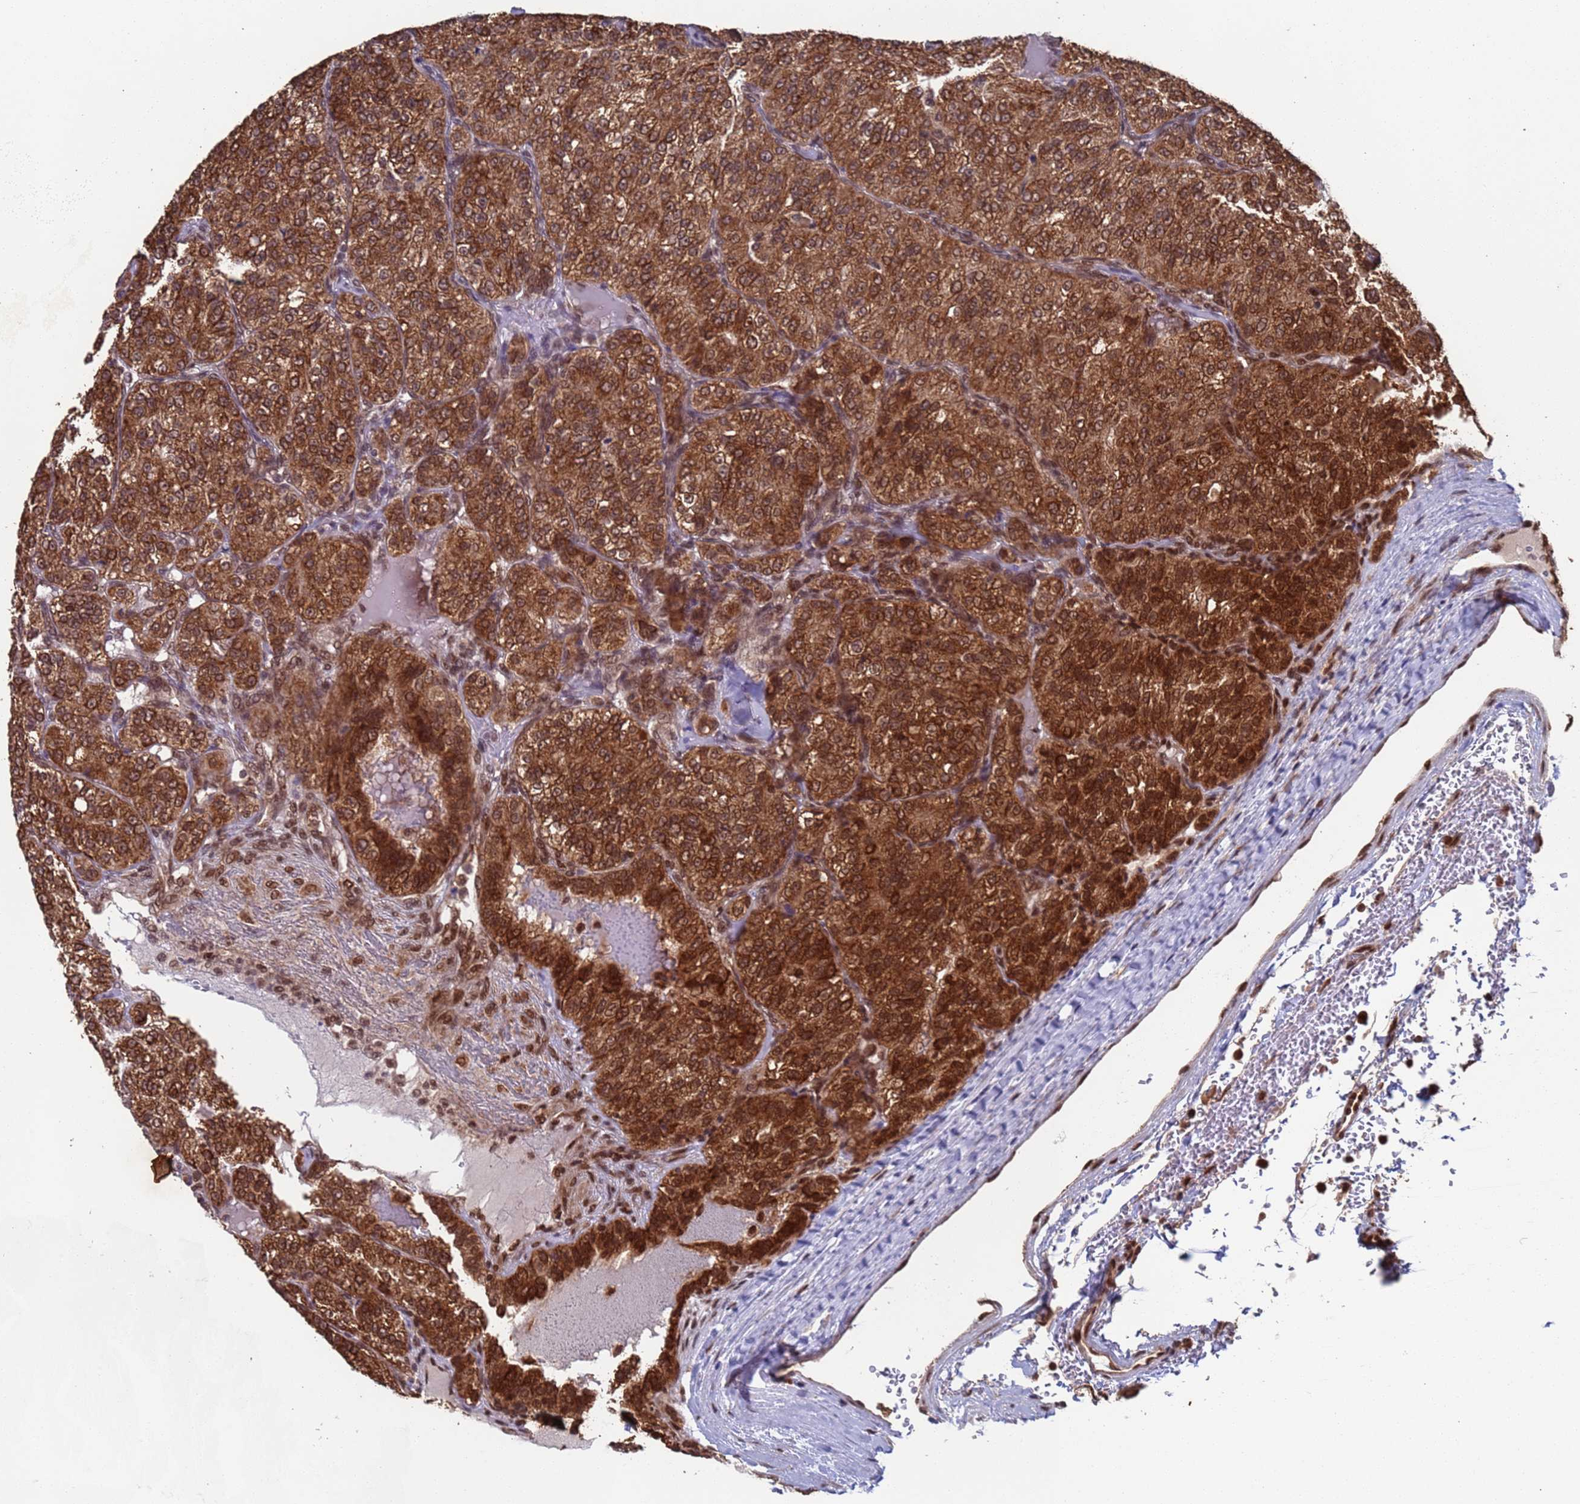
{"staining": {"intensity": "strong", "quantity": ">75%", "location": "cytoplasmic/membranous"}, "tissue": "renal cancer", "cell_type": "Tumor cells", "image_type": "cancer", "snomed": [{"axis": "morphology", "description": "Adenocarcinoma, NOS"}, {"axis": "topography", "description": "Kidney"}], "caption": "Renal cancer (adenocarcinoma) was stained to show a protein in brown. There is high levels of strong cytoplasmic/membranous positivity in approximately >75% of tumor cells. Using DAB (3,3'-diaminobenzidine) (brown) and hematoxylin (blue) stains, captured at high magnification using brightfield microscopy.", "gene": "FUBP3", "patient": {"sex": "female", "age": 63}}